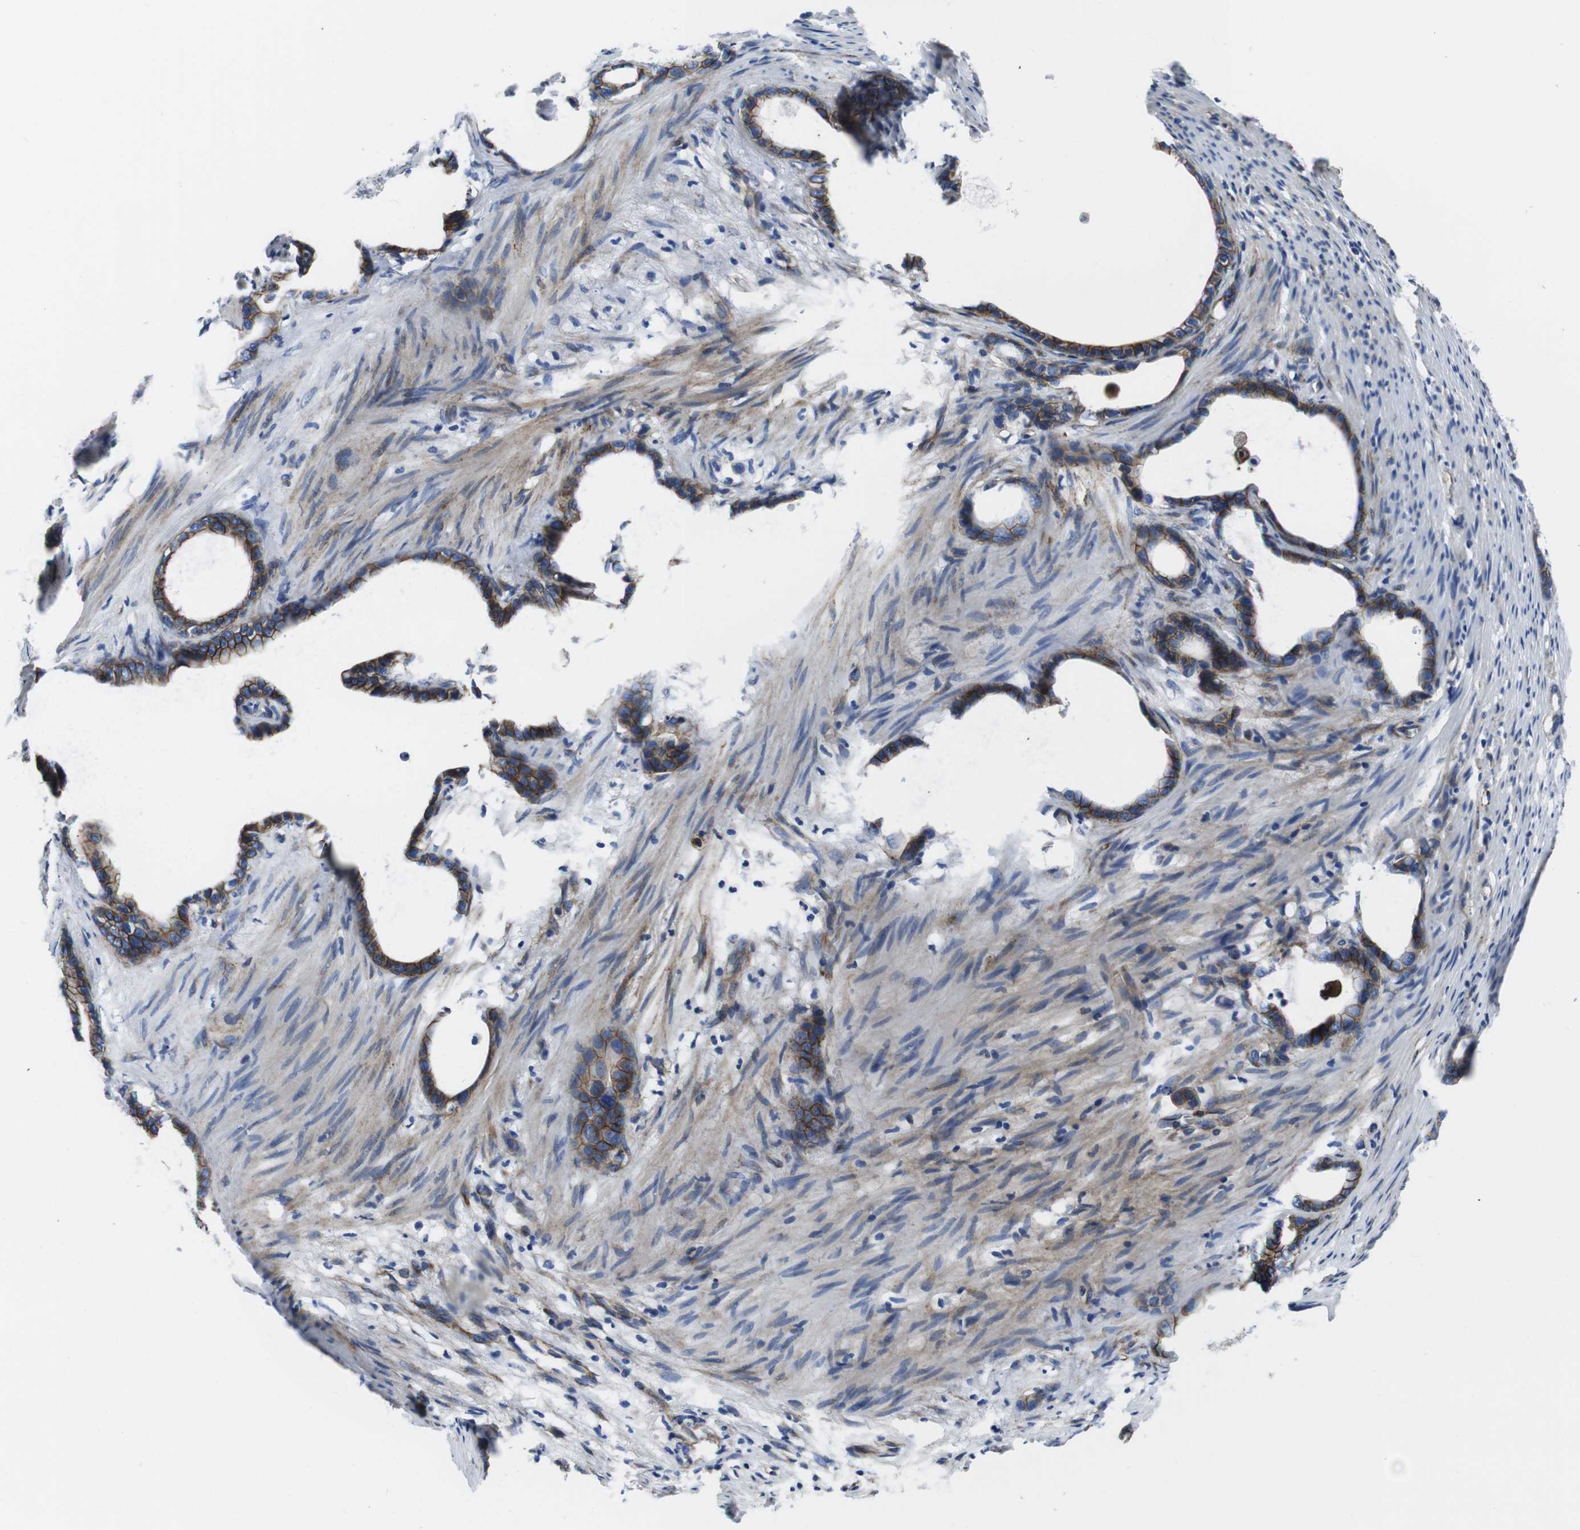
{"staining": {"intensity": "moderate", "quantity": ">75%", "location": "cytoplasmic/membranous"}, "tissue": "stomach cancer", "cell_type": "Tumor cells", "image_type": "cancer", "snomed": [{"axis": "morphology", "description": "Adenocarcinoma, NOS"}, {"axis": "topography", "description": "Stomach"}], "caption": "This photomicrograph shows stomach adenocarcinoma stained with IHC to label a protein in brown. The cytoplasmic/membranous of tumor cells show moderate positivity for the protein. Nuclei are counter-stained blue.", "gene": "NUMB", "patient": {"sex": "female", "age": 75}}